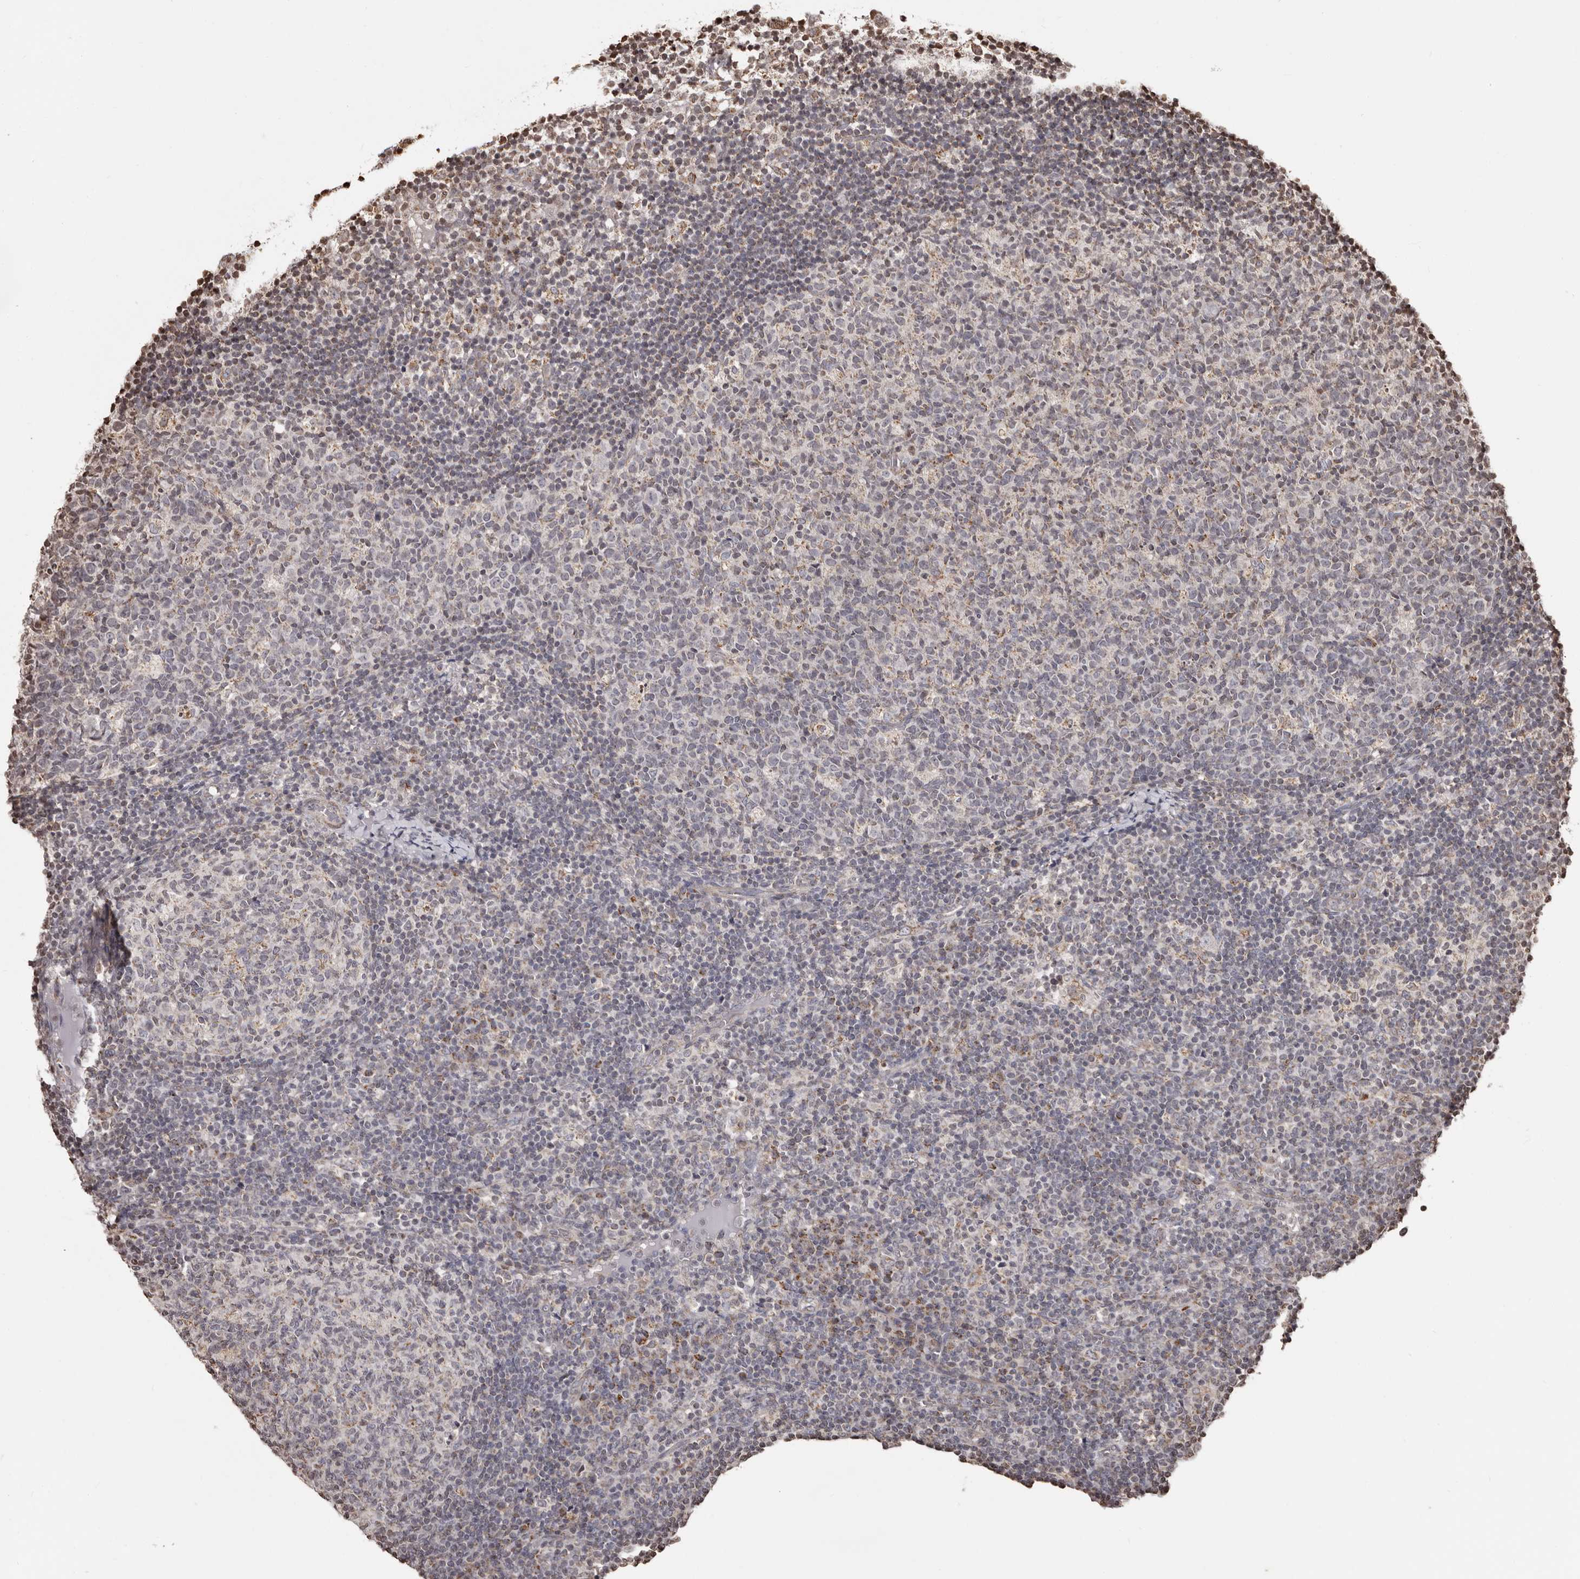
{"staining": {"intensity": "moderate", "quantity": "<25%", "location": "cytoplasmic/membranous"}, "tissue": "lymph node", "cell_type": "Germinal center cells", "image_type": "normal", "snomed": [{"axis": "morphology", "description": "Normal tissue, NOS"}, {"axis": "morphology", "description": "Inflammation, NOS"}, {"axis": "topography", "description": "Lymph node"}], "caption": "DAB immunohistochemical staining of unremarkable human lymph node shows moderate cytoplasmic/membranous protein positivity in about <25% of germinal center cells.", "gene": "CCDC190", "patient": {"sex": "male", "age": 55}}